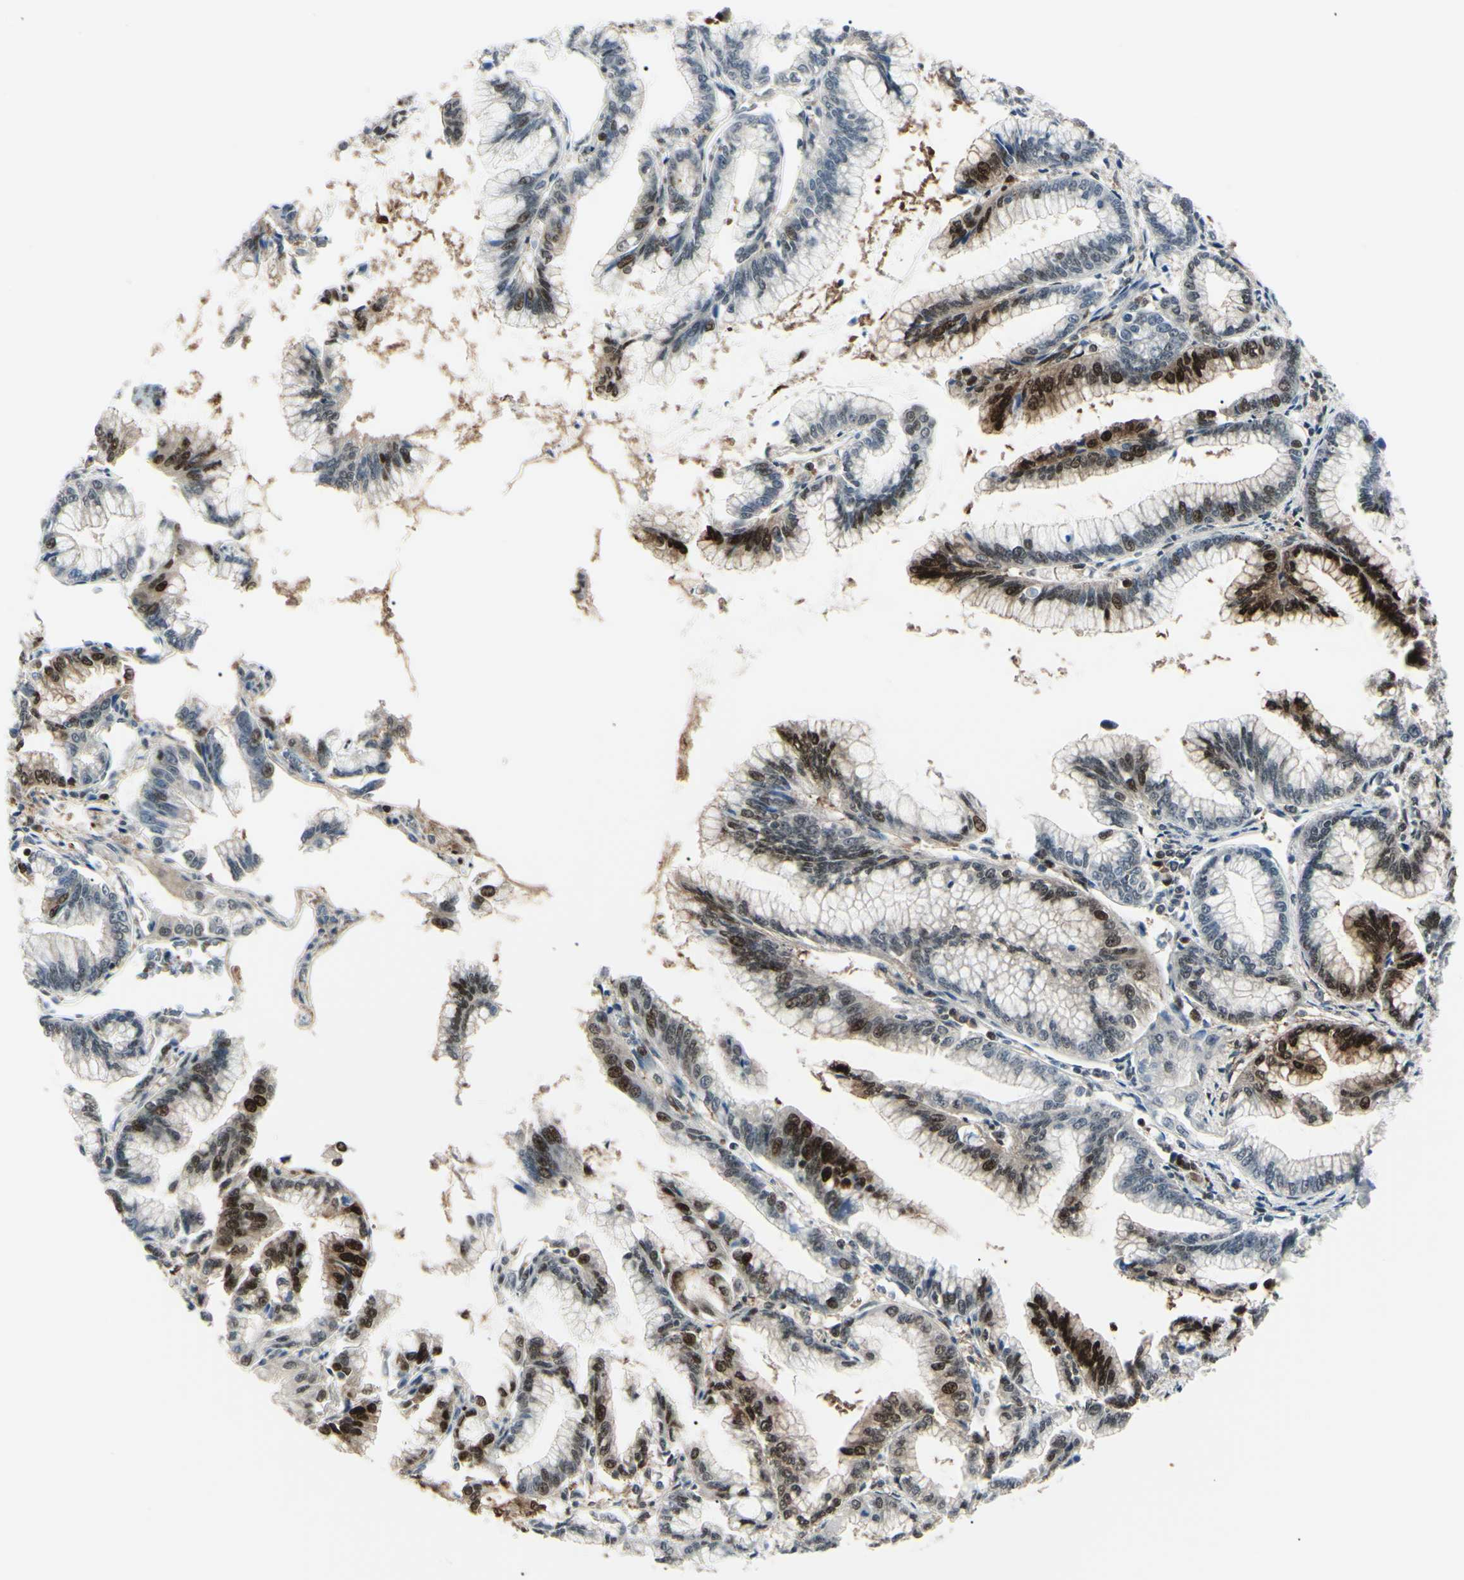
{"staining": {"intensity": "moderate", "quantity": "25%-75%", "location": "cytoplasmic/membranous,nuclear"}, "tissue": "pancreatic cancer", "cell_type": "Tumor cells", "image_type": "cancer", "snomed": [{"axis": "morphology", "description": "Adenocarcinoma, NOS"}, {"axis": "topography", "description": "Pancreas"}], "caption": "This is a photomicrograph of immunohistochemistry staining of pancreatic adenocarcinoma, which shows moderate positivity in the cytoplasmic/membranous and nuclear of tumor cells.", "gene": "PGK1", "patient": {"sex": "female", "age": 64}}